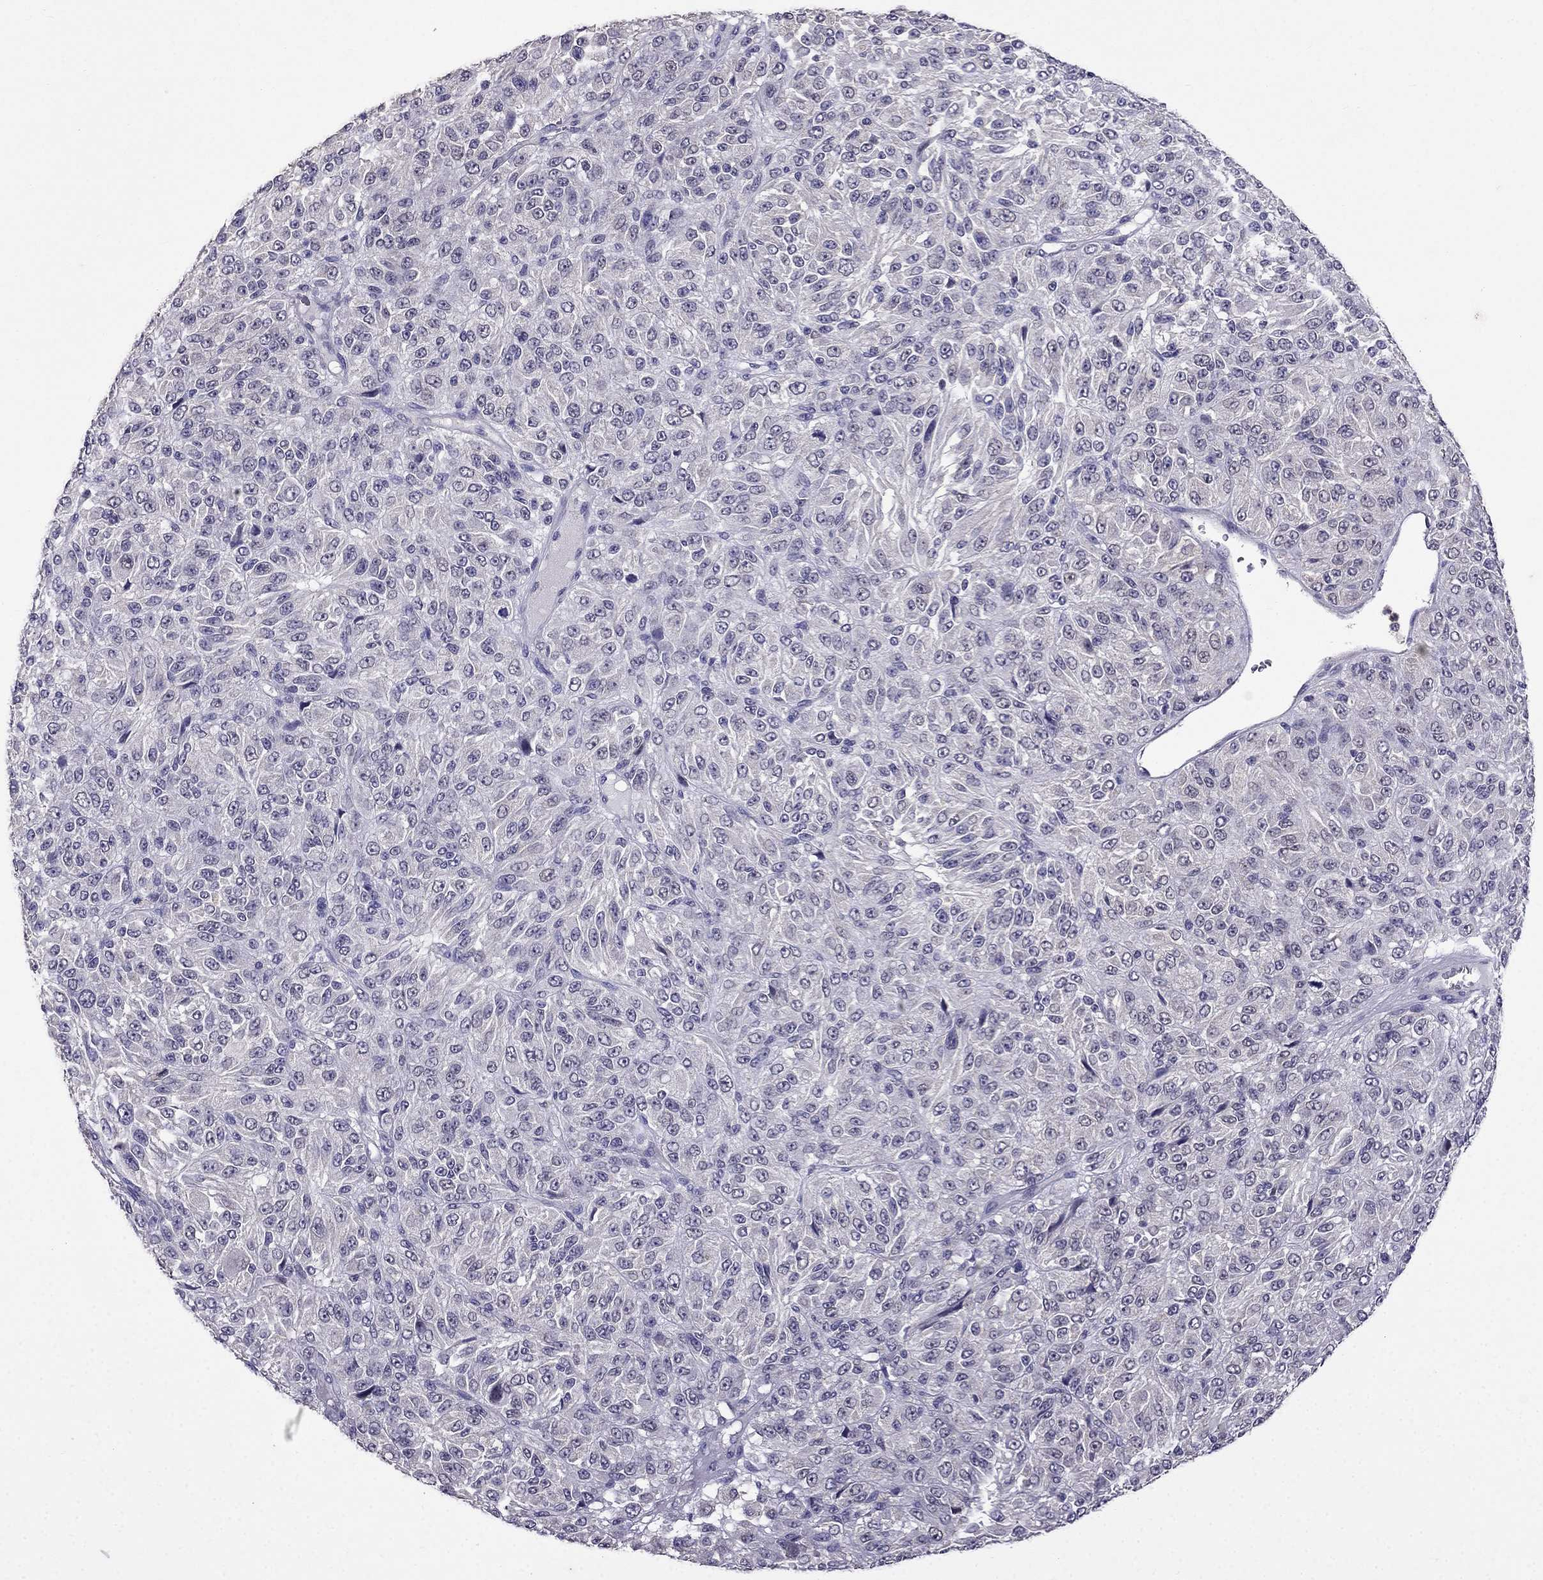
{"staining": {"intensity": "negative", "quantity": "none", "location": "none"}, "tissue": "melanoma", "cell_type": "Tumor cells", "image_type": "cancer", "snomed": [{"axis": "morphology", "description": "Malignant melanoma, Metastatic site"}, {"axis": "topography", "description": "Brain"}], "caption": "This is an IHC histopathology image of melanoma. There is no staining in tumor cells.", "gene": "AQP9", "patient": {"sex": "female", "age": 56}}